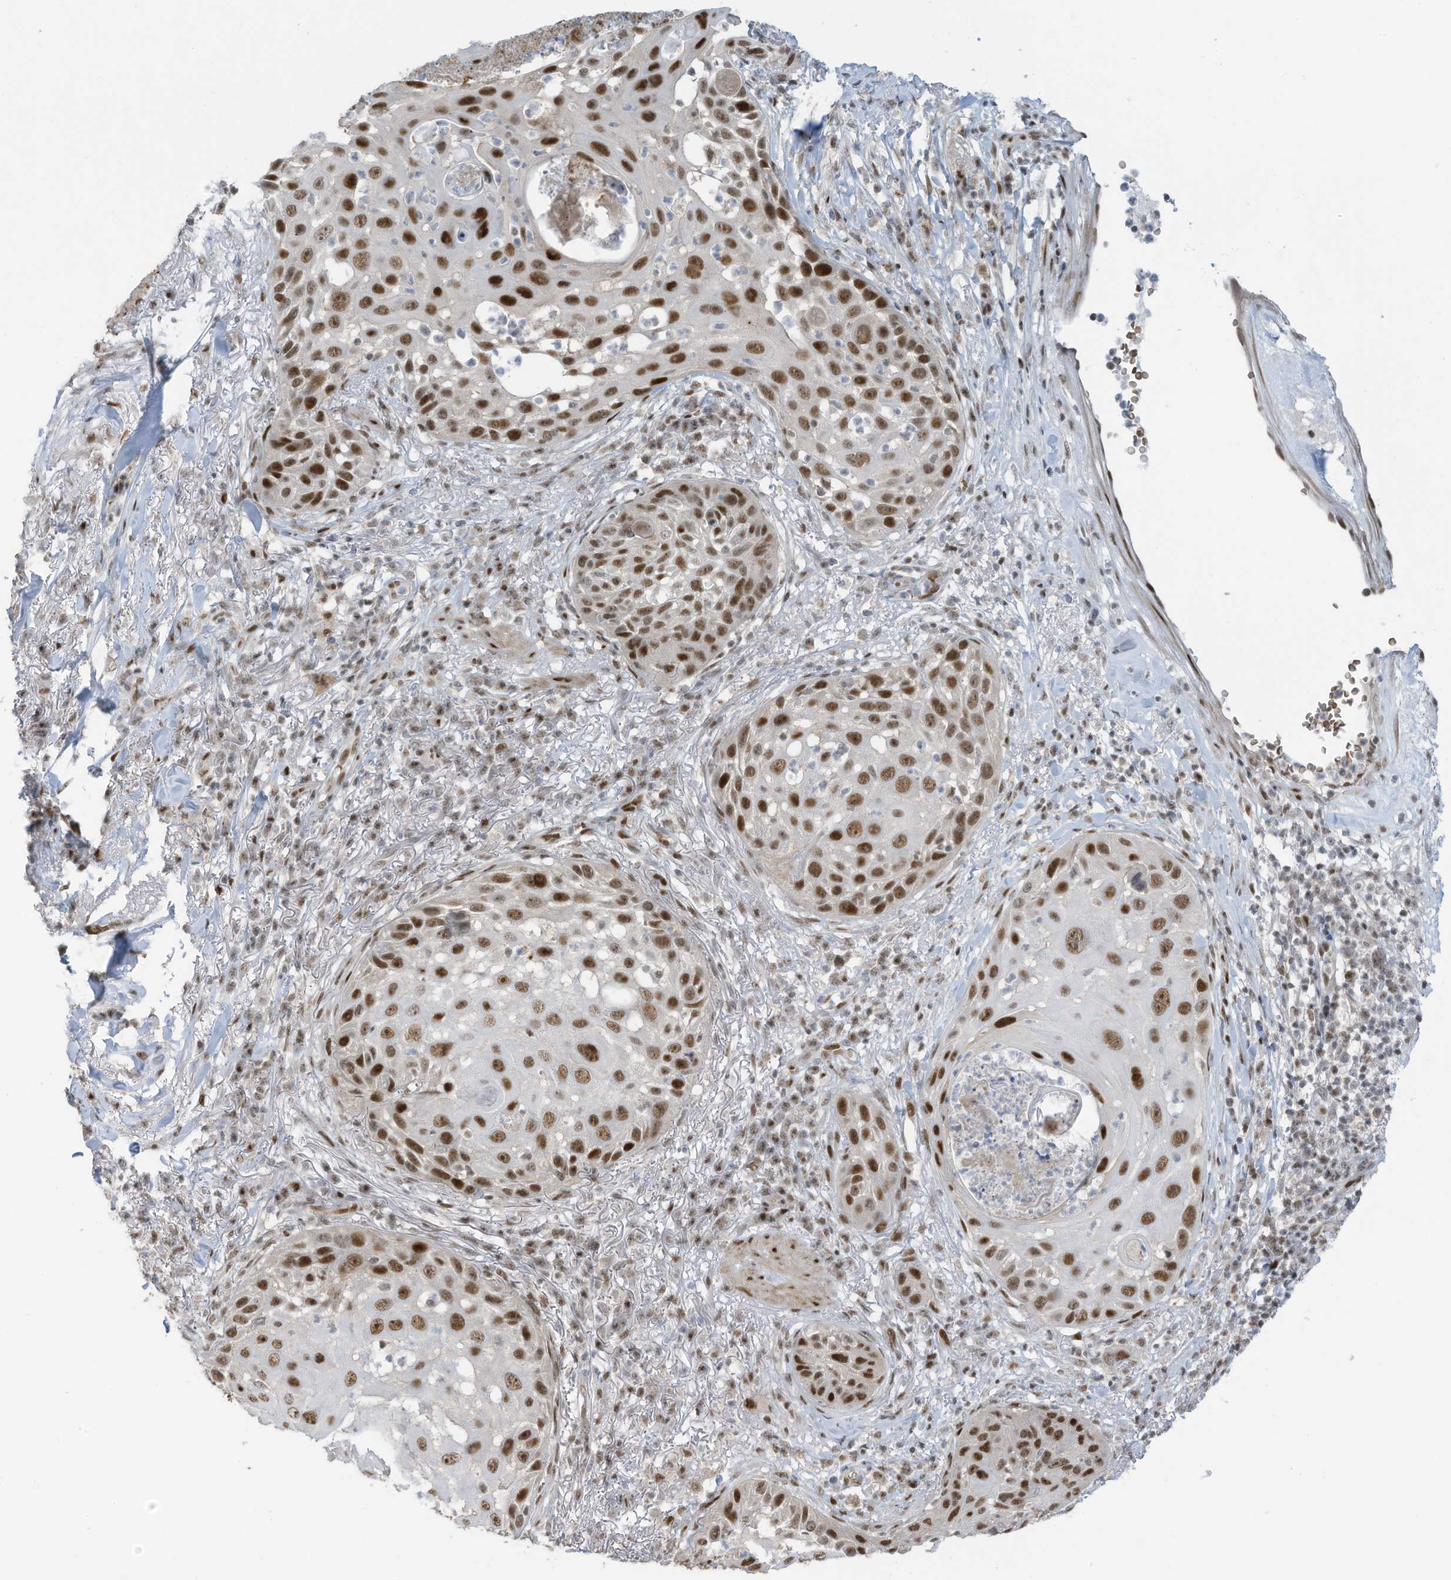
{"staining": {"intensity": "strong", "quantity": ">75%", "location": "nuclear"}, "tissue": "skin cancer", "cell_type": "Tumor cells", "image_type": "cancer", "snomed": [{"axis": "morphology", "description": "Squamous cell carcinoma, NOS"}, {"axis": "topography", "description": "Skin"}], "caption": "Skin cancer stained with DAB immunohistochemistry displays high levels of strong nuclear staining in approximately >75% of tumor cells. (DAB (3,3'-diaminobenzidine) IHC with brightfield microscopy, high magnification).", "gene": "ZCWPW2", "patient": {"sex": "female", "age": 44}}